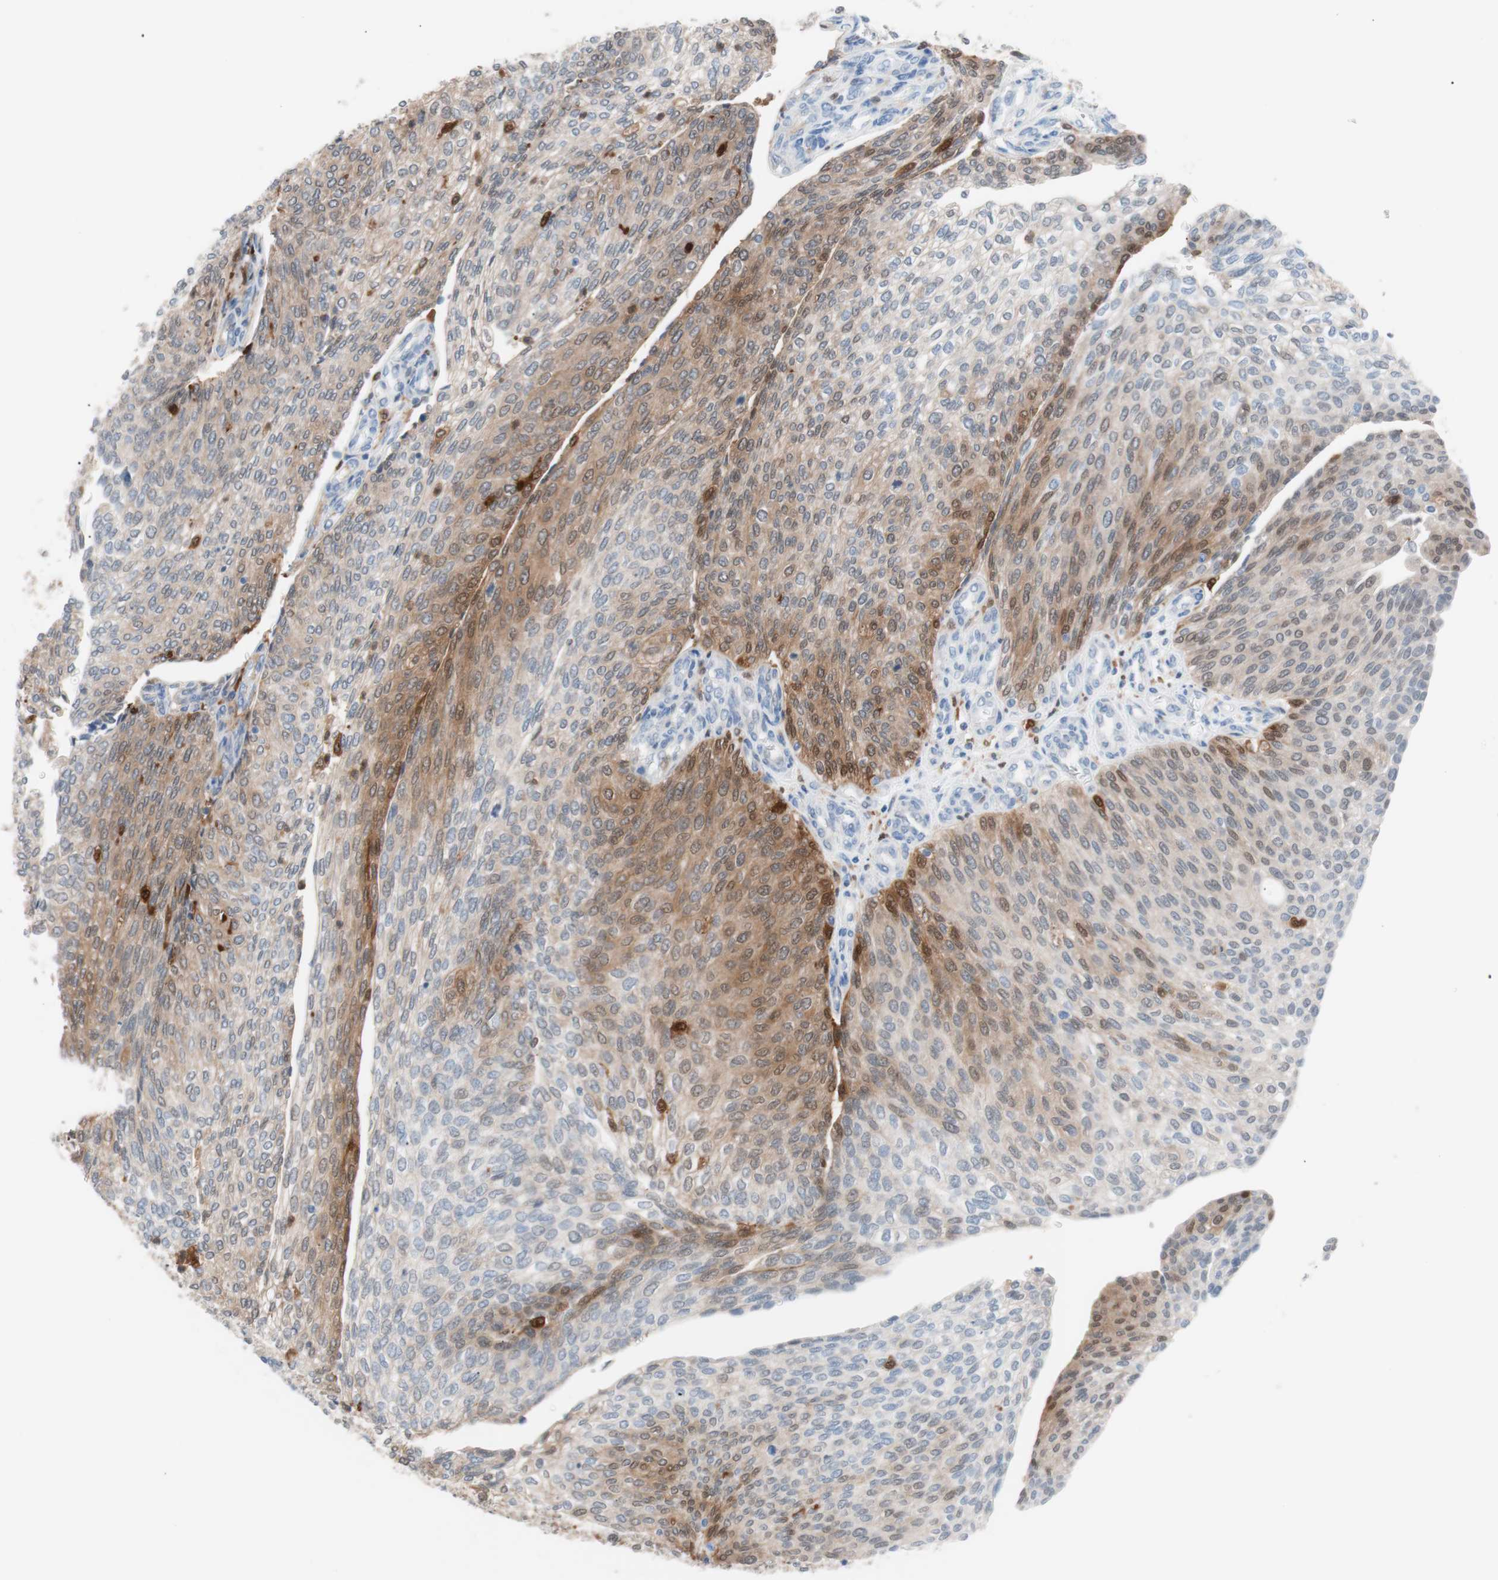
{"staining": {"intensity": "moderate", "quantity": "25%-75%", "location": "cytoplasmic/membranous,nuclear"}, "tissue": "urothelial cancer", "cell_type": "Tumor cells", "image_type": "cancer", "snomed": [{"axis": "morphology", "description": "Urothelial carcinoma, Low grade"}, {"axis": "topography", "description": "Urinary bladder"}], "caption": "Urothelial cancer stained with immunohistochemistry shows moderate cytoplasmic/membranous and nuclear positivity in approximately 25%-75% of tumor cells.", "gene": "IL18", "patient": {"sex": "female", "age": 79}}